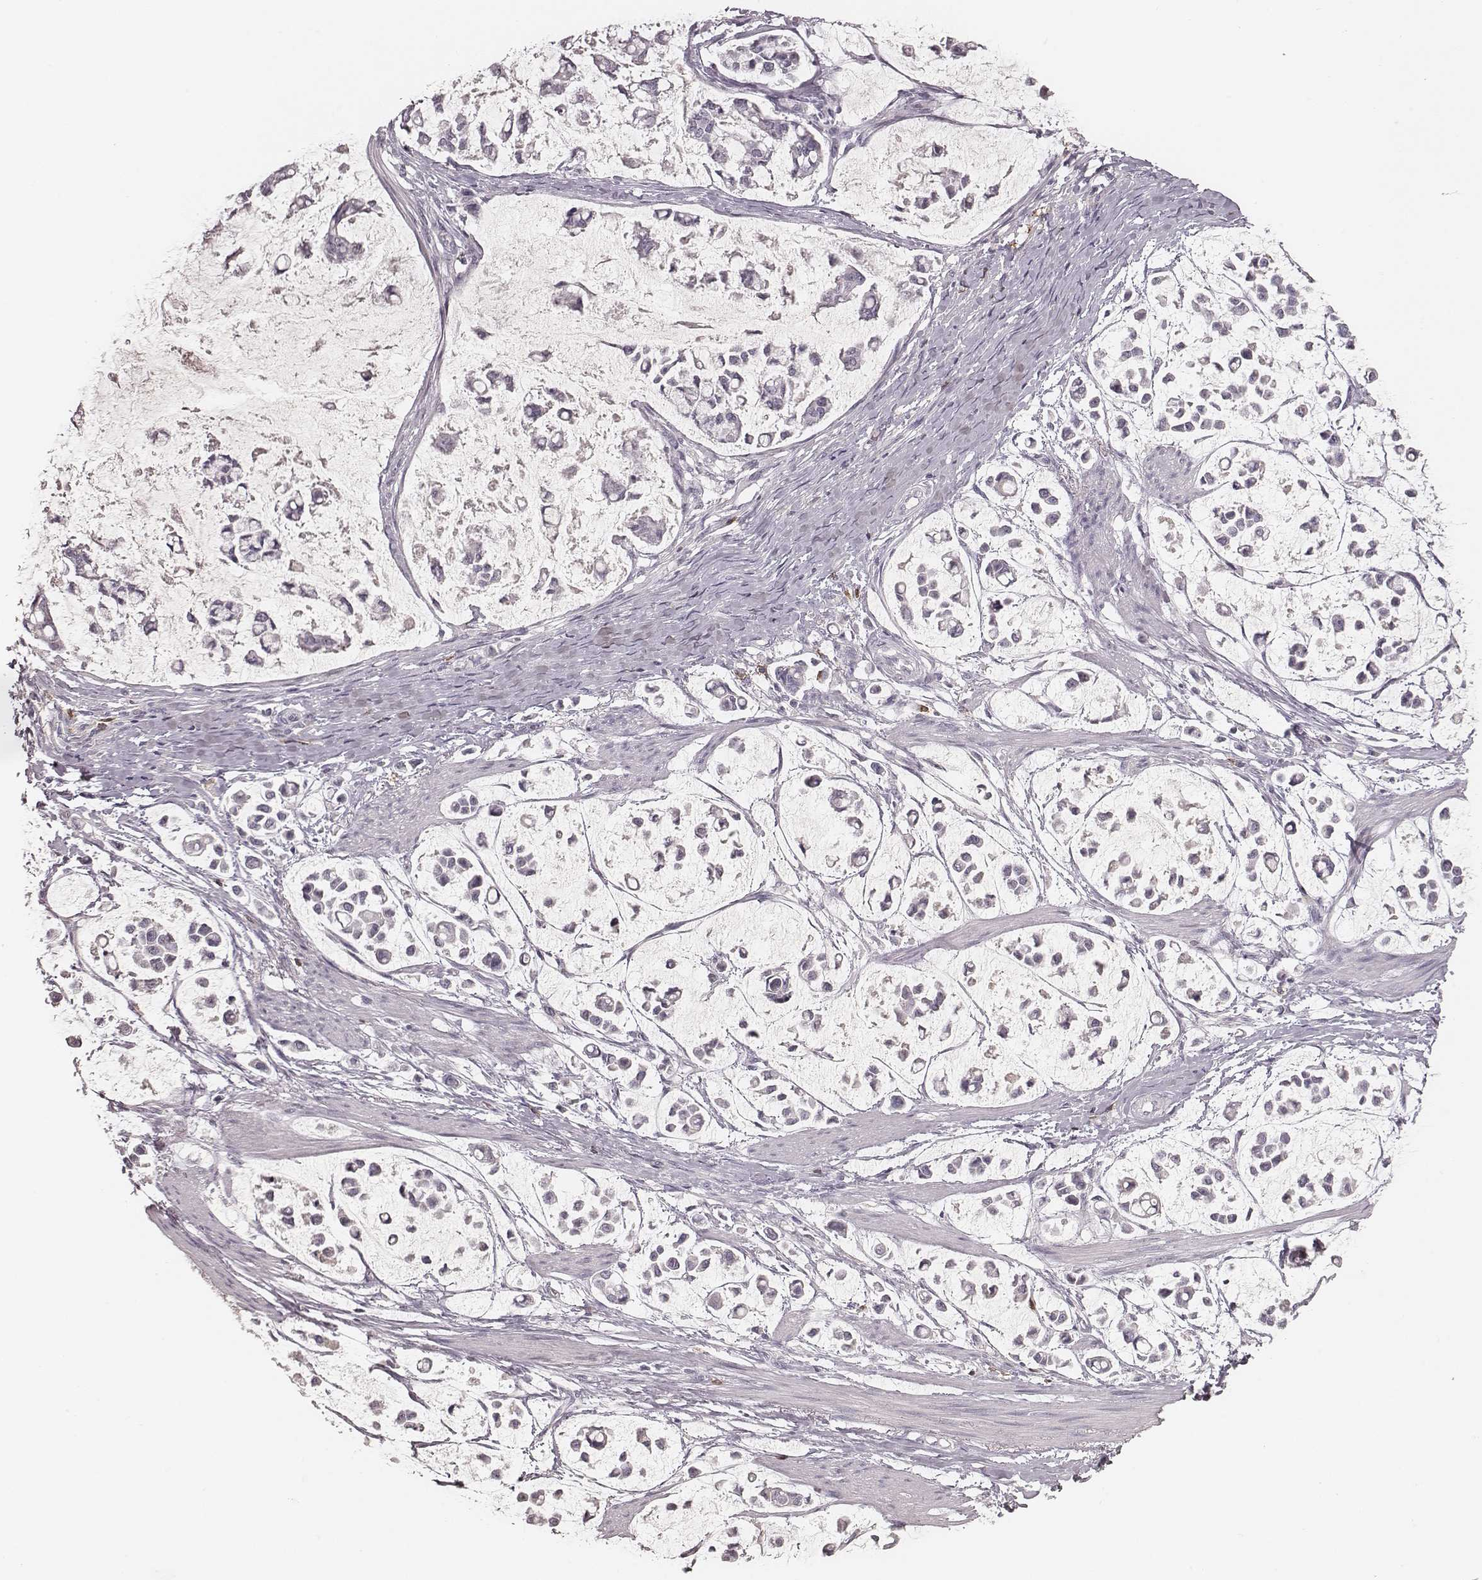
{"staining": {"intensity": "negative", "quantity": "none", "location": "none"}, "tissue": "stomach cancer", "cell_type": "Tumor cells", "image_type": "cancer", "snomed": [{"axis": "morphology", "description": "Adenocarcinoma, NOS"}, {"axis": "topography", "description": "Stomach"}], "caption": "High magnification brightfield microscopy of stomach cancer (adenocarcinoma) stained with DAB (3,3'-diaminobenzidine) (brown) and counterstained with hematoxylin (blue): tumor cells show no significant positivity. (DAB immunohistochemistry, high magnification).", "gene": "CD8A", "patient": {"sex": "male", "age": 82}}